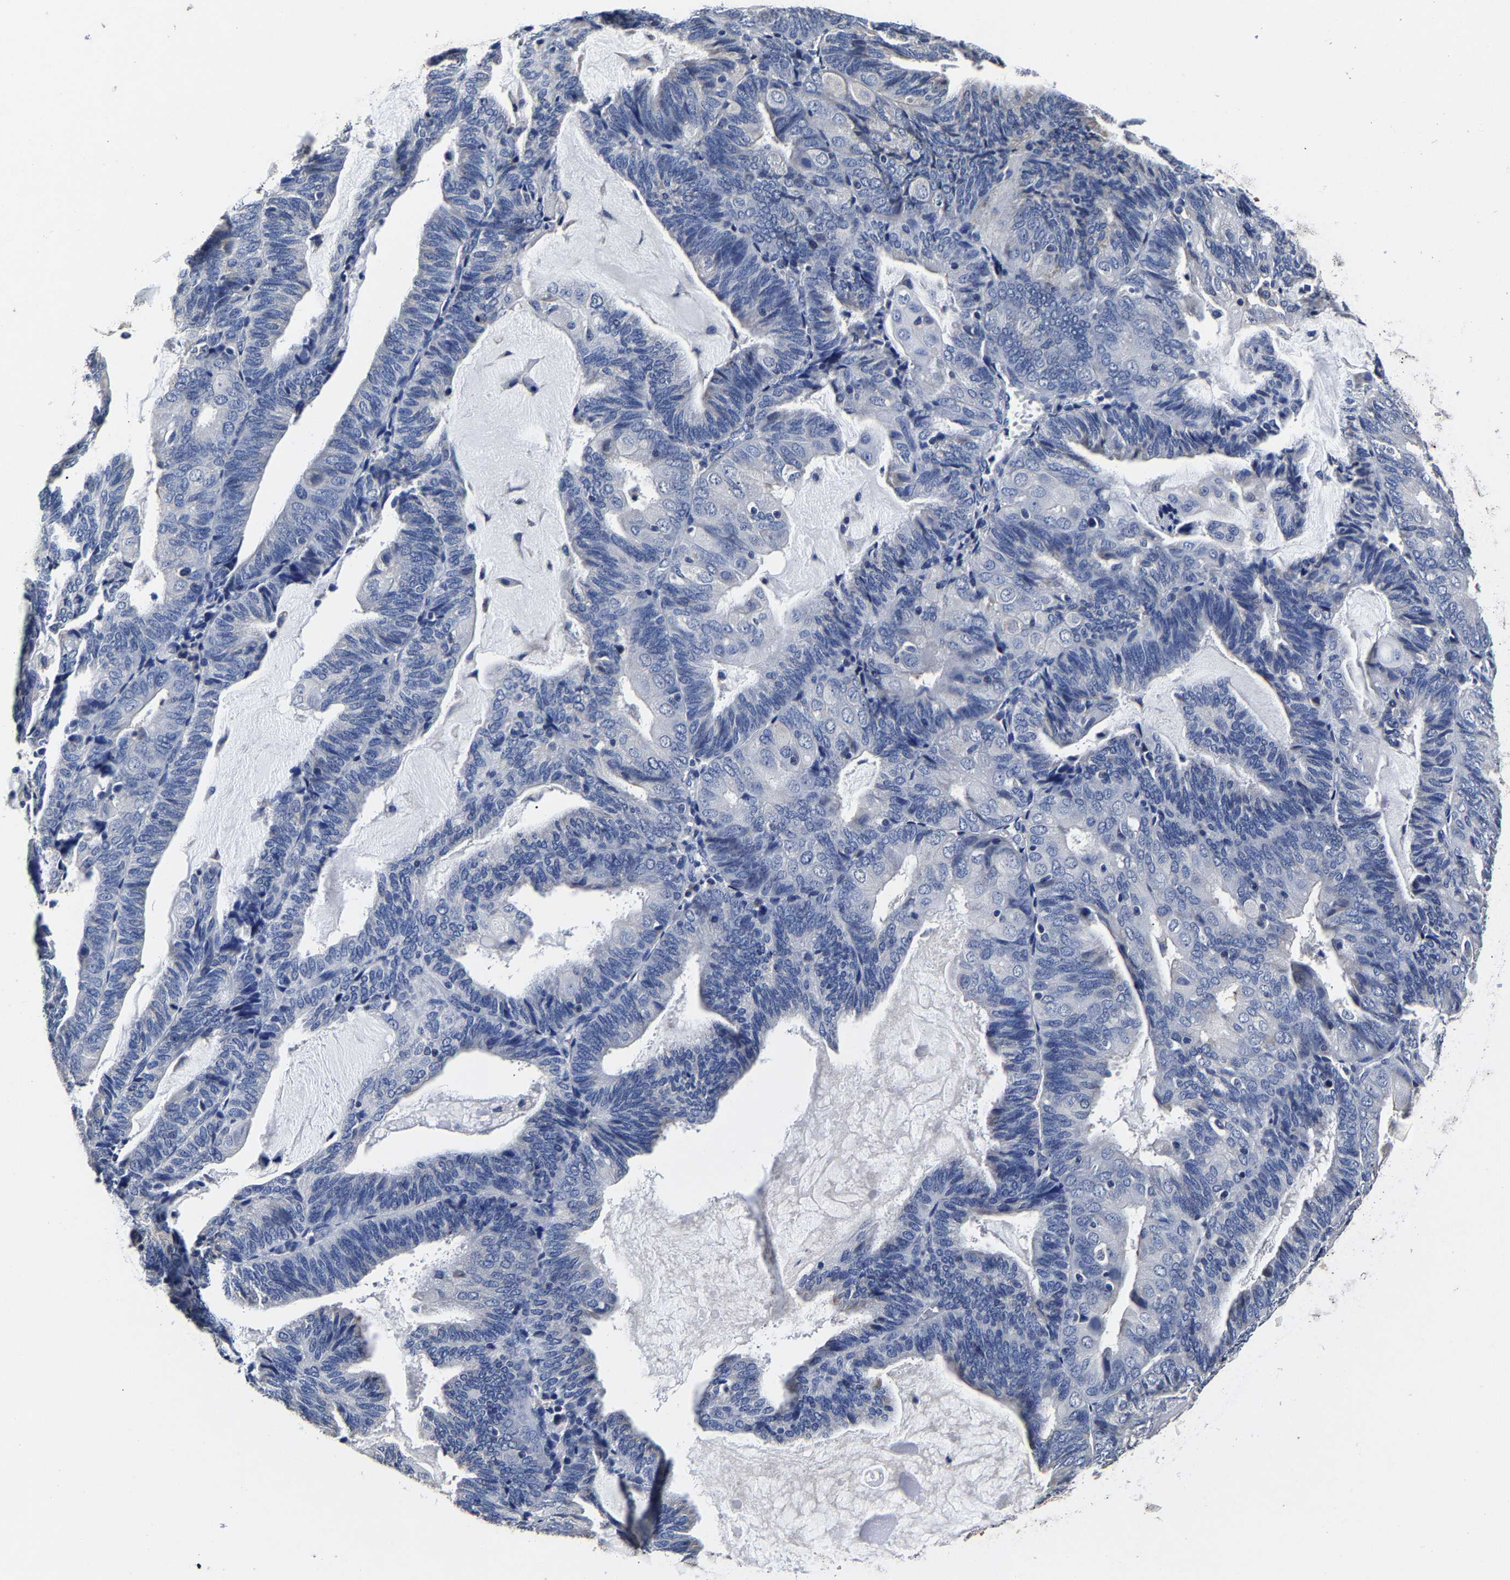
{"staining": {"intensity": "negative", "quantity": "none", "location": "none"}, "tissue": "endometrial cancer", "cell_type": "Tumor cells", "image_type": "cancer", "snomed": [{"axis": "morphology", "description": "Adenocarcinoma, NOS"}, {"axis": "topography", "description": "Endometrium"}], "caption": "Endometrial cancer was stained to show a protein in brown. There is no significant staining in tumor cells. (Brightfield microscopy of DAB immunohistochemistry at high magnification).", "gene": "AKAP4", "patient": {"sex": "female", "age": 81}}